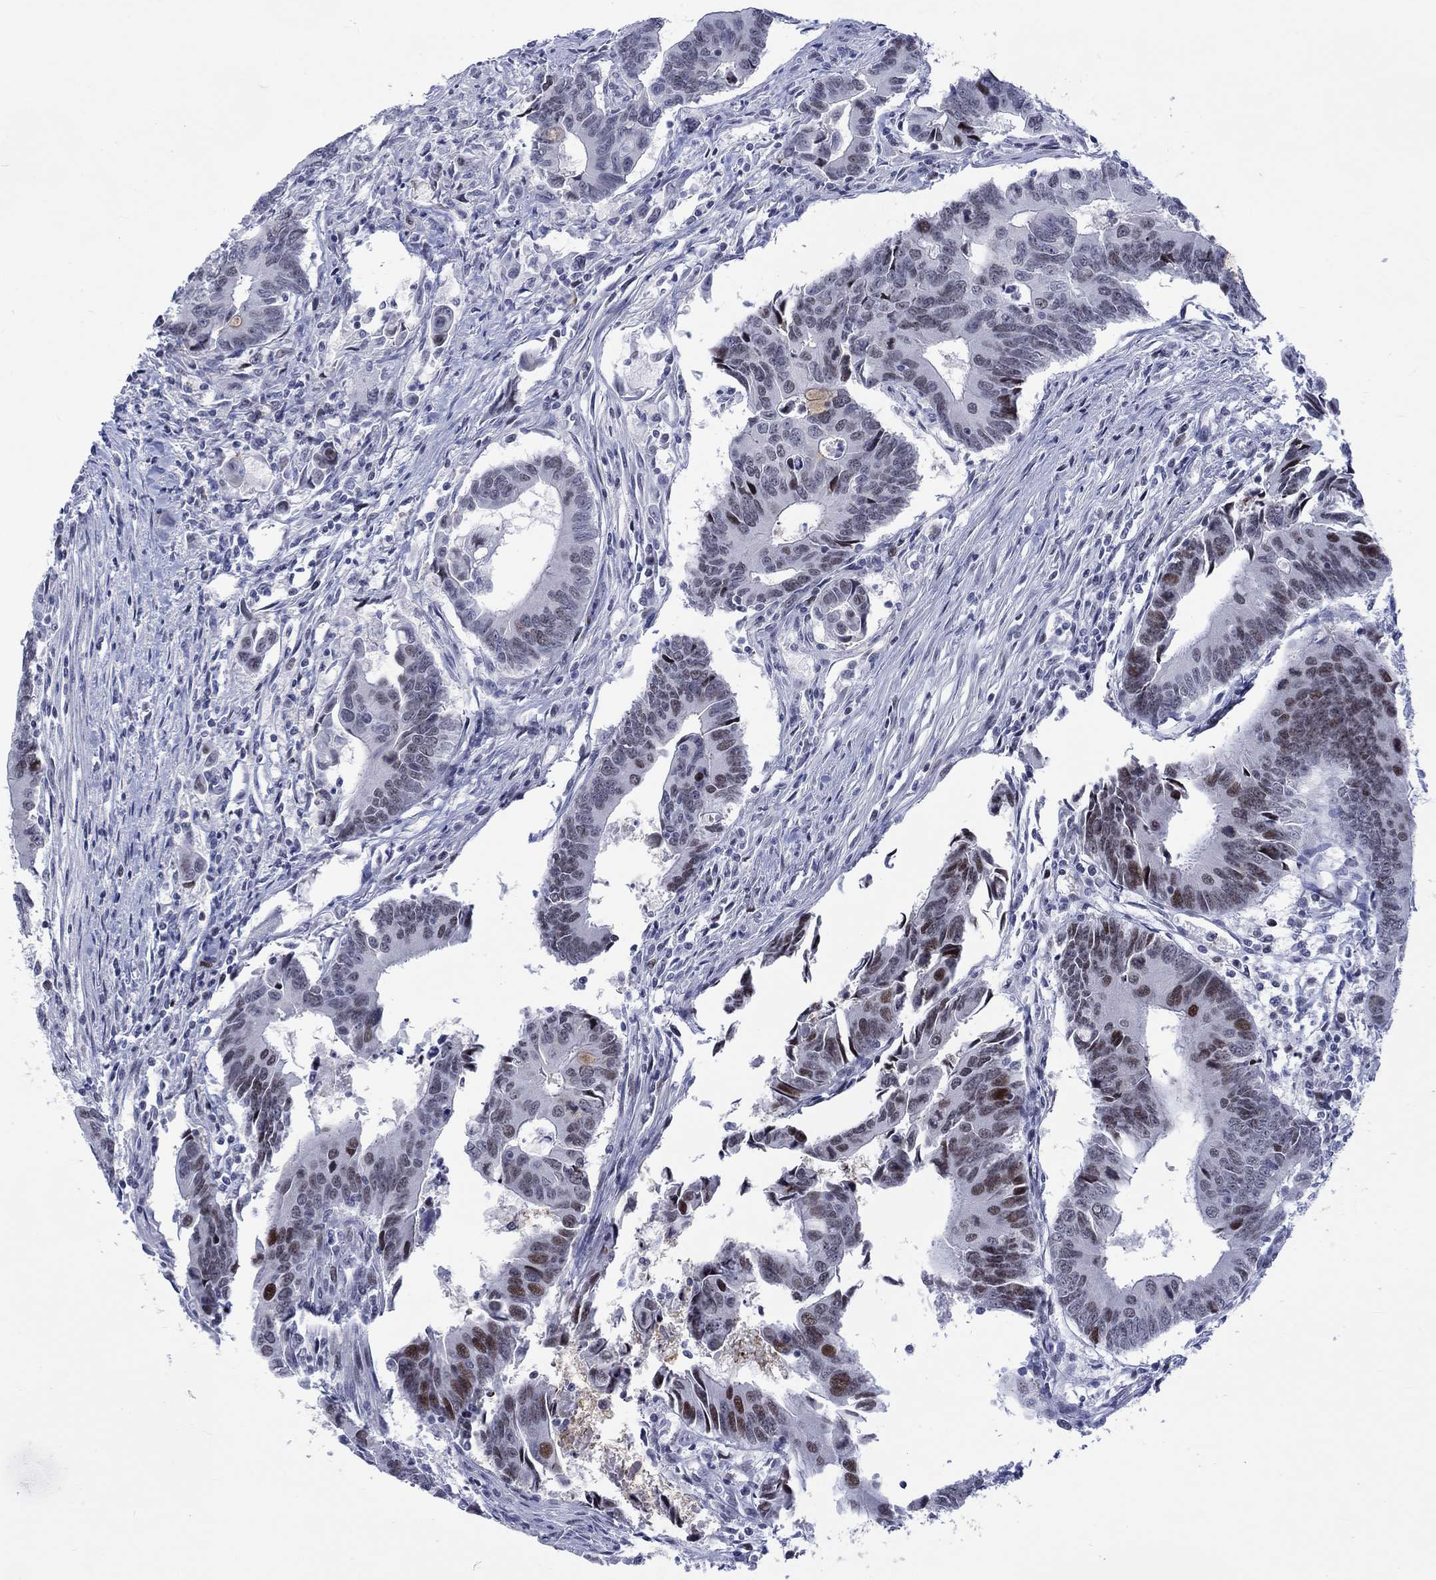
{"staining": {"intensity": "moderate", "quantity": "25%-75%", "location": "nuclear"}, "tissue": "colorectal cancer", "cell_type": "Tumor cells", "image_type": "cancer", "snomed": [{"axis": "morphology", "description": "Adenocarcinoma, NOS"}, {"axis": "topography", "description": "Rectum"}], "caption": "A micrograph of colorectal adenocarcinoma stained for a protein shows moderate nuclear brown staining in tumor cells.", "gene": "CDCA2", "patient": {"sex": "male", "age": 67}}